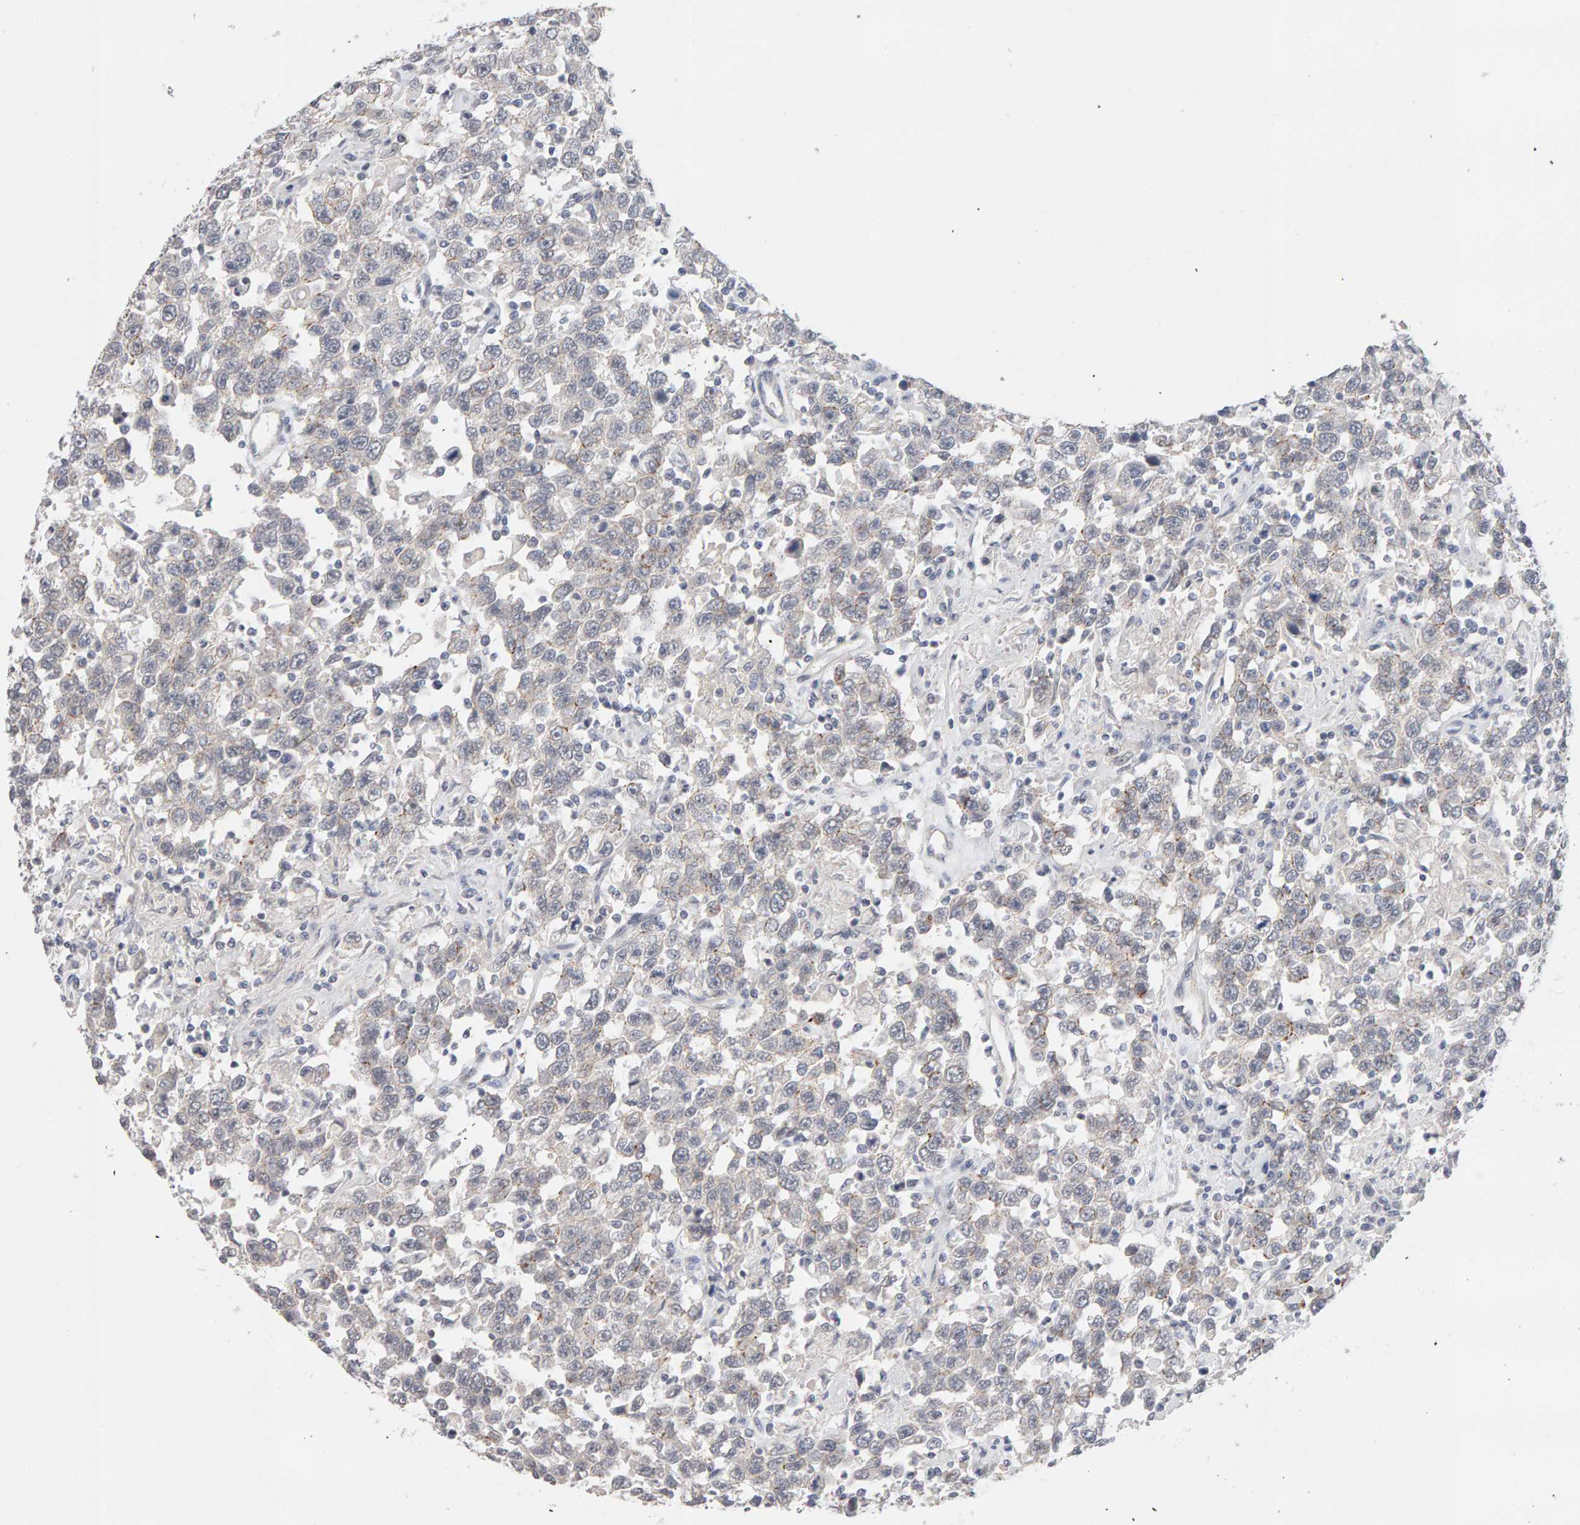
{"staining": {"intensity": "negative", "quantity": "none", "location": "none"}, "tissue": "testis cancer", "cell_type": "Tumor cells", "image_type": "cancer", "snomed": [{"axis": "morphology", "description": "Seminoma, NOS"}, {"axis": "topography", "description": "Testis"}], "caption": "The image displays no staining of tumor cells in testis seminoma.", "gene": "HNF4A", "patient": {"sex": "male", "age": 41}}